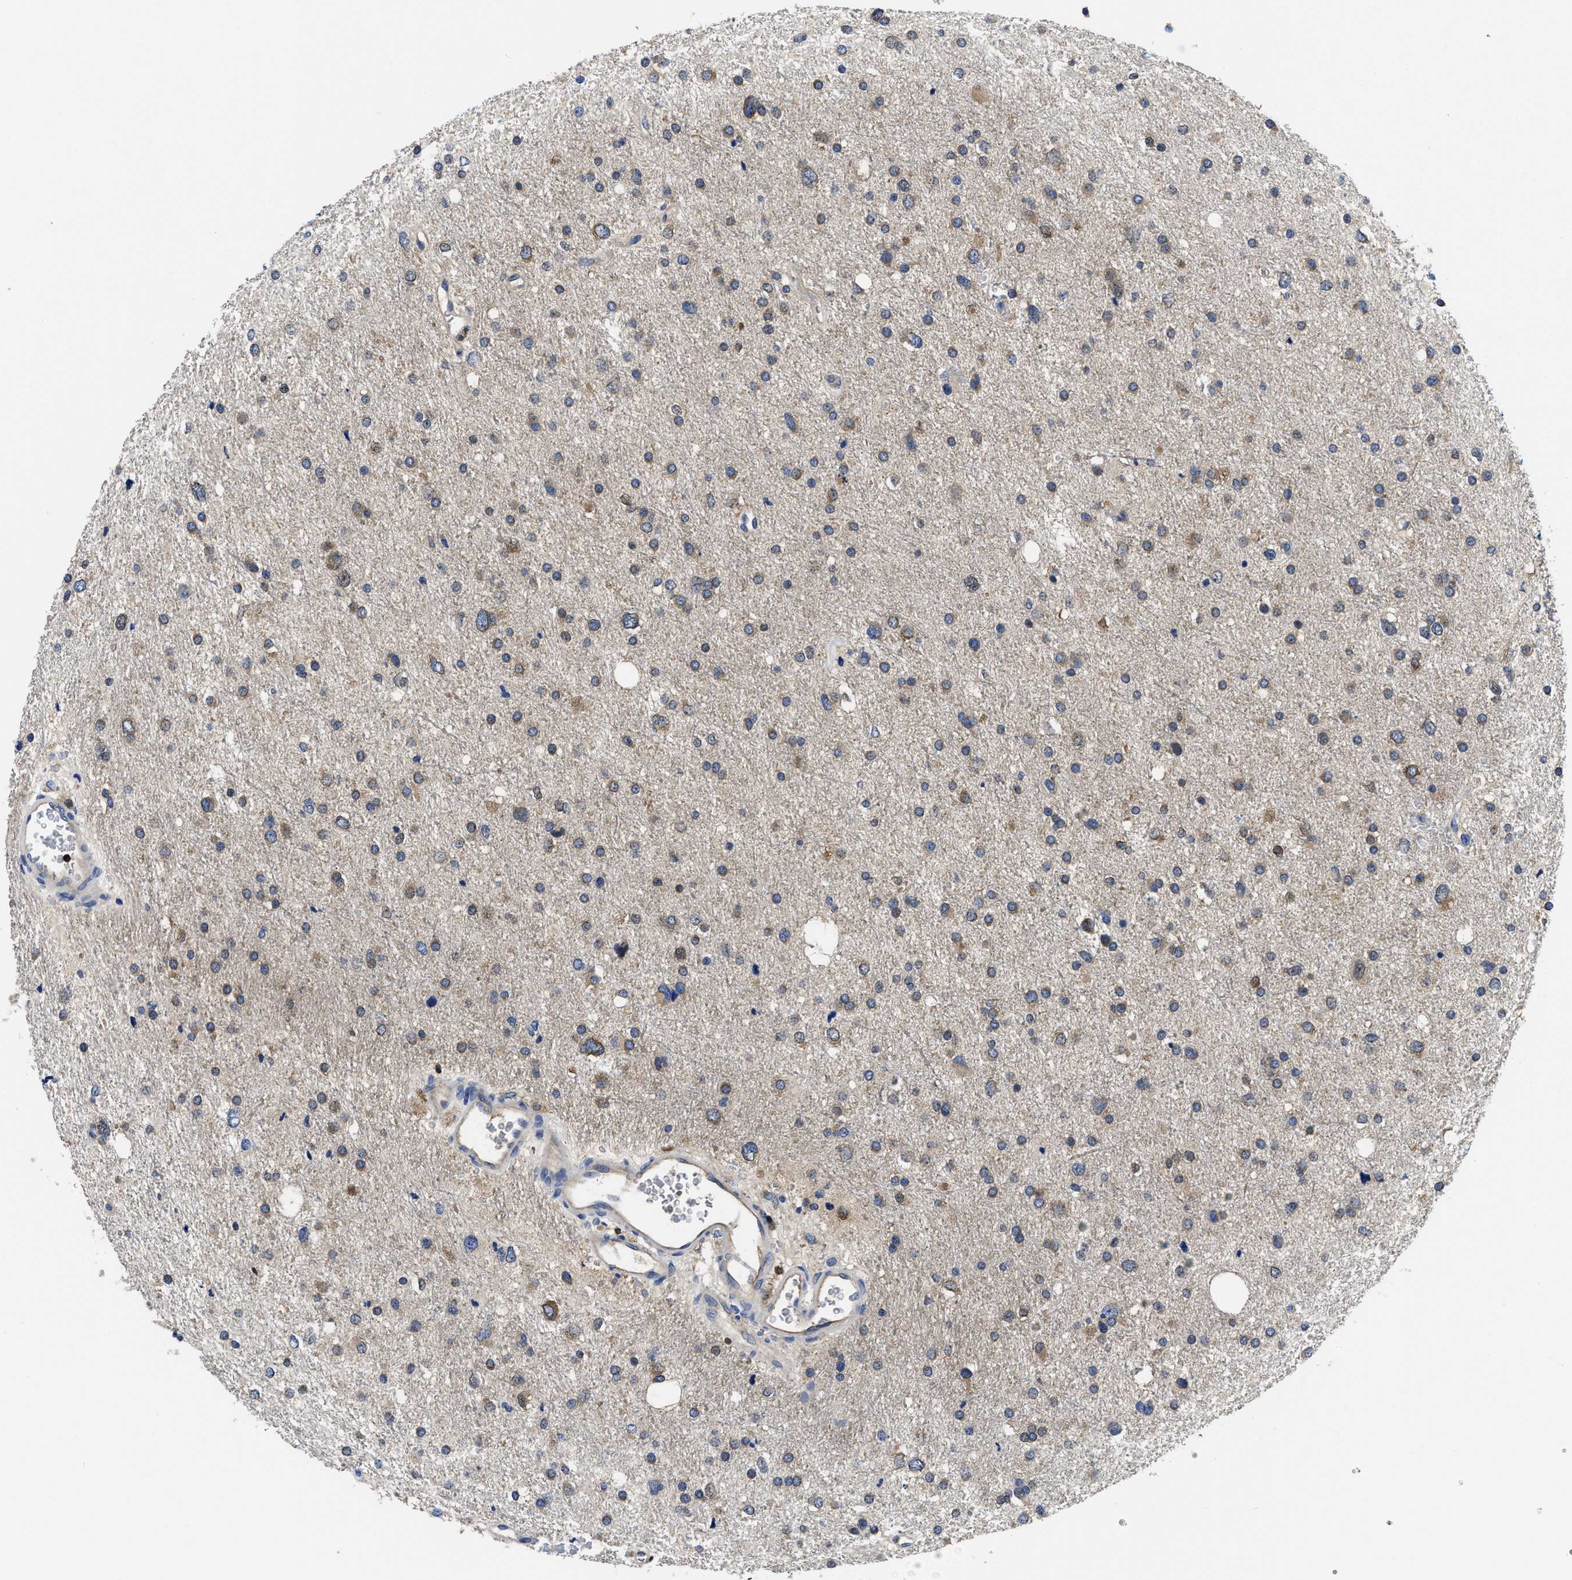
{"staining": {"intensity": "moderate", "quantity": ">75%", "location": "cytoplasmic/membranous"}, "tissue": "glioma", "cell_type": "Tumor cells", "image_type": "cancer", "snomed": [{"axis": "morphology", "description": "Glioma, malignant, Low grade"}, {"axis": "topography", "description": "Brain"}], "caption": "Protein expression analysis of glioma displays moderate cytoplasmic/membranous positivity in about >75% of tumor cells. The protein of interest is stained brown, and the nuclei are stained in blue (DAB IHC with brightfield microscopy, high magnification).", "gene": "YARS1", "patient": {"sex": "female", "age": 37}}